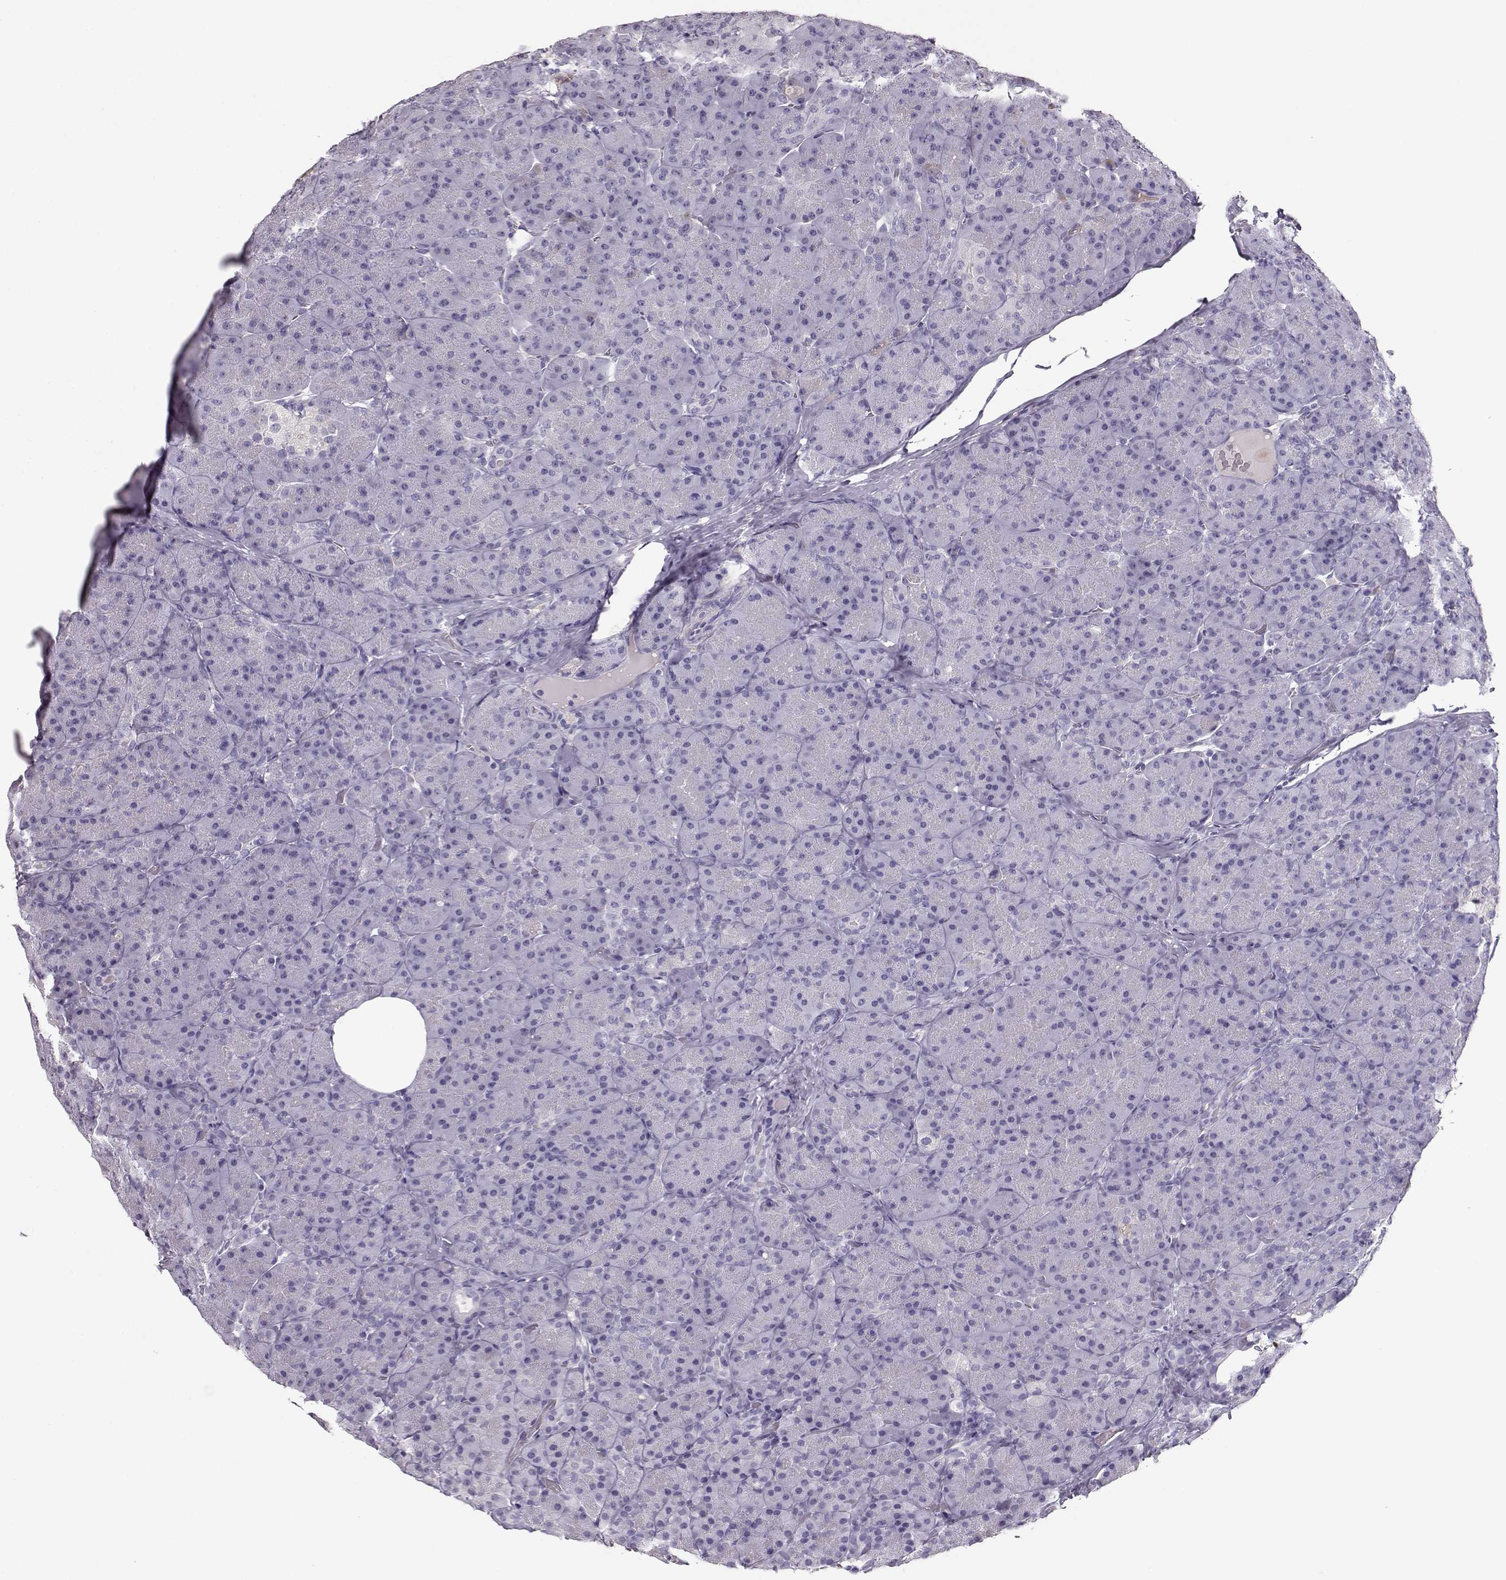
{"staining": {"intensity": "negative", "quantity": "none", "location": "none"}, "tissue": "pancreas", "cell_type": "Exocrine glandular cells", "image_type": "normal", "snomed": [{"axis": "morphology", "description": "Normal tissue, NOS"}, {"axis": "topography", "description": "Pancreas"}], "caption": "This image is of normal pancreas stained with IHC to label a protein in brown with the nuclei are counter-stained blue. There is no positivity in exocrine glandular cells. The staining is performed using DAB (3,3'-diaminobenzidine) brown chromogen with nuclei counter-stained in using hematoxylin.", "gene": "RBM44", "patient": {"sex": "male", "age": 57}}